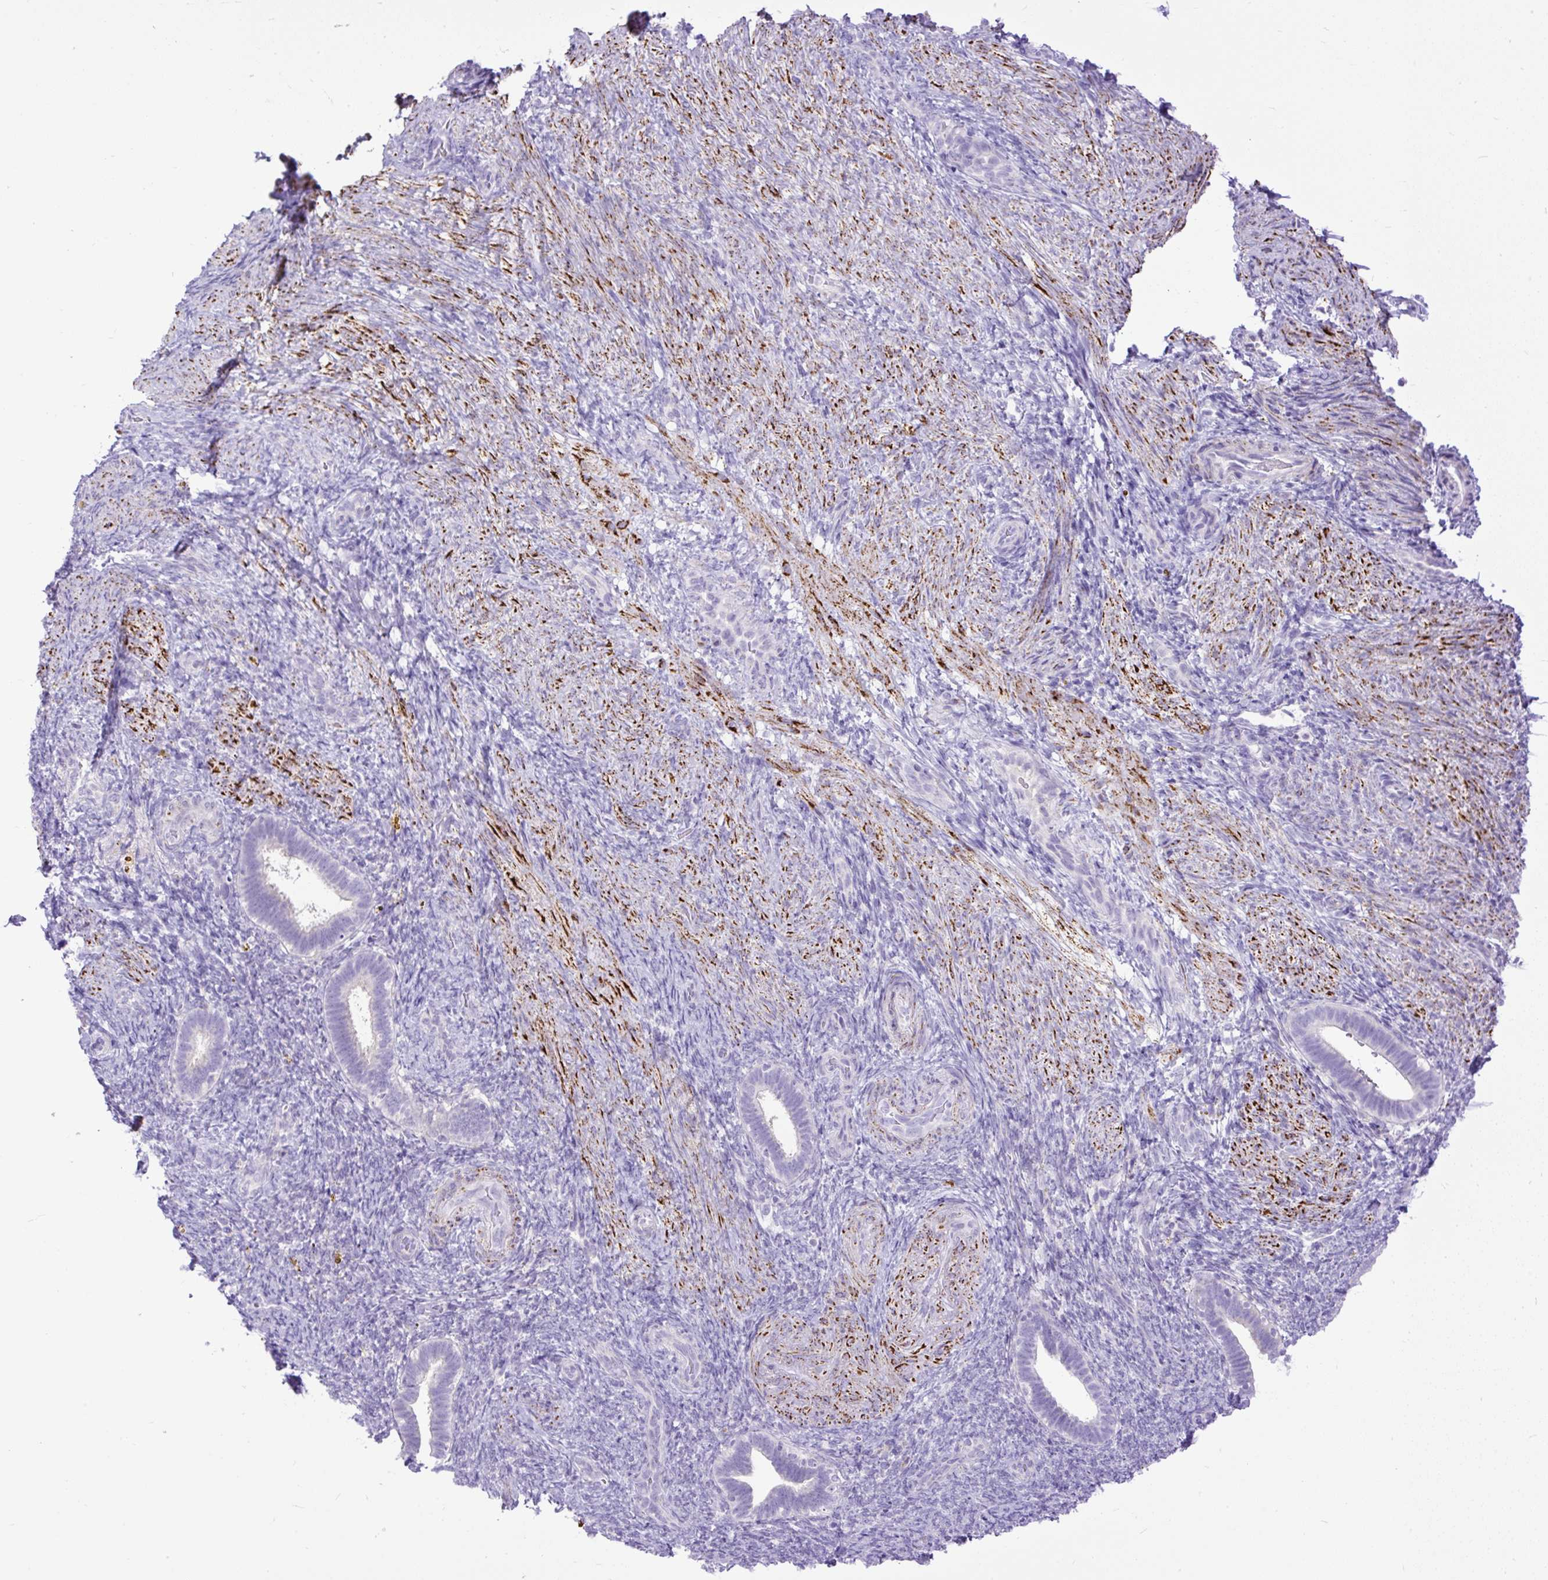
{"staining": {"intensity": "negative", "quantity": "none", "location": "none"}, "tissue": "endometrium", "cell_type": "Cells in endometrial stroma", "image_type": "normal", "snomed": [{"axis": "morphology", "description": "Normal tissue, NOS"}, {"axis": "topography", "description": "Endometrium"}], "caption": "Photomicrograph shows no protein positivity in cells in endometrial stroma of normal endometrium. Nuclei are stained in blue.", "gene": "ZNF256", "patient": {"sex": "female", "age": 34}}